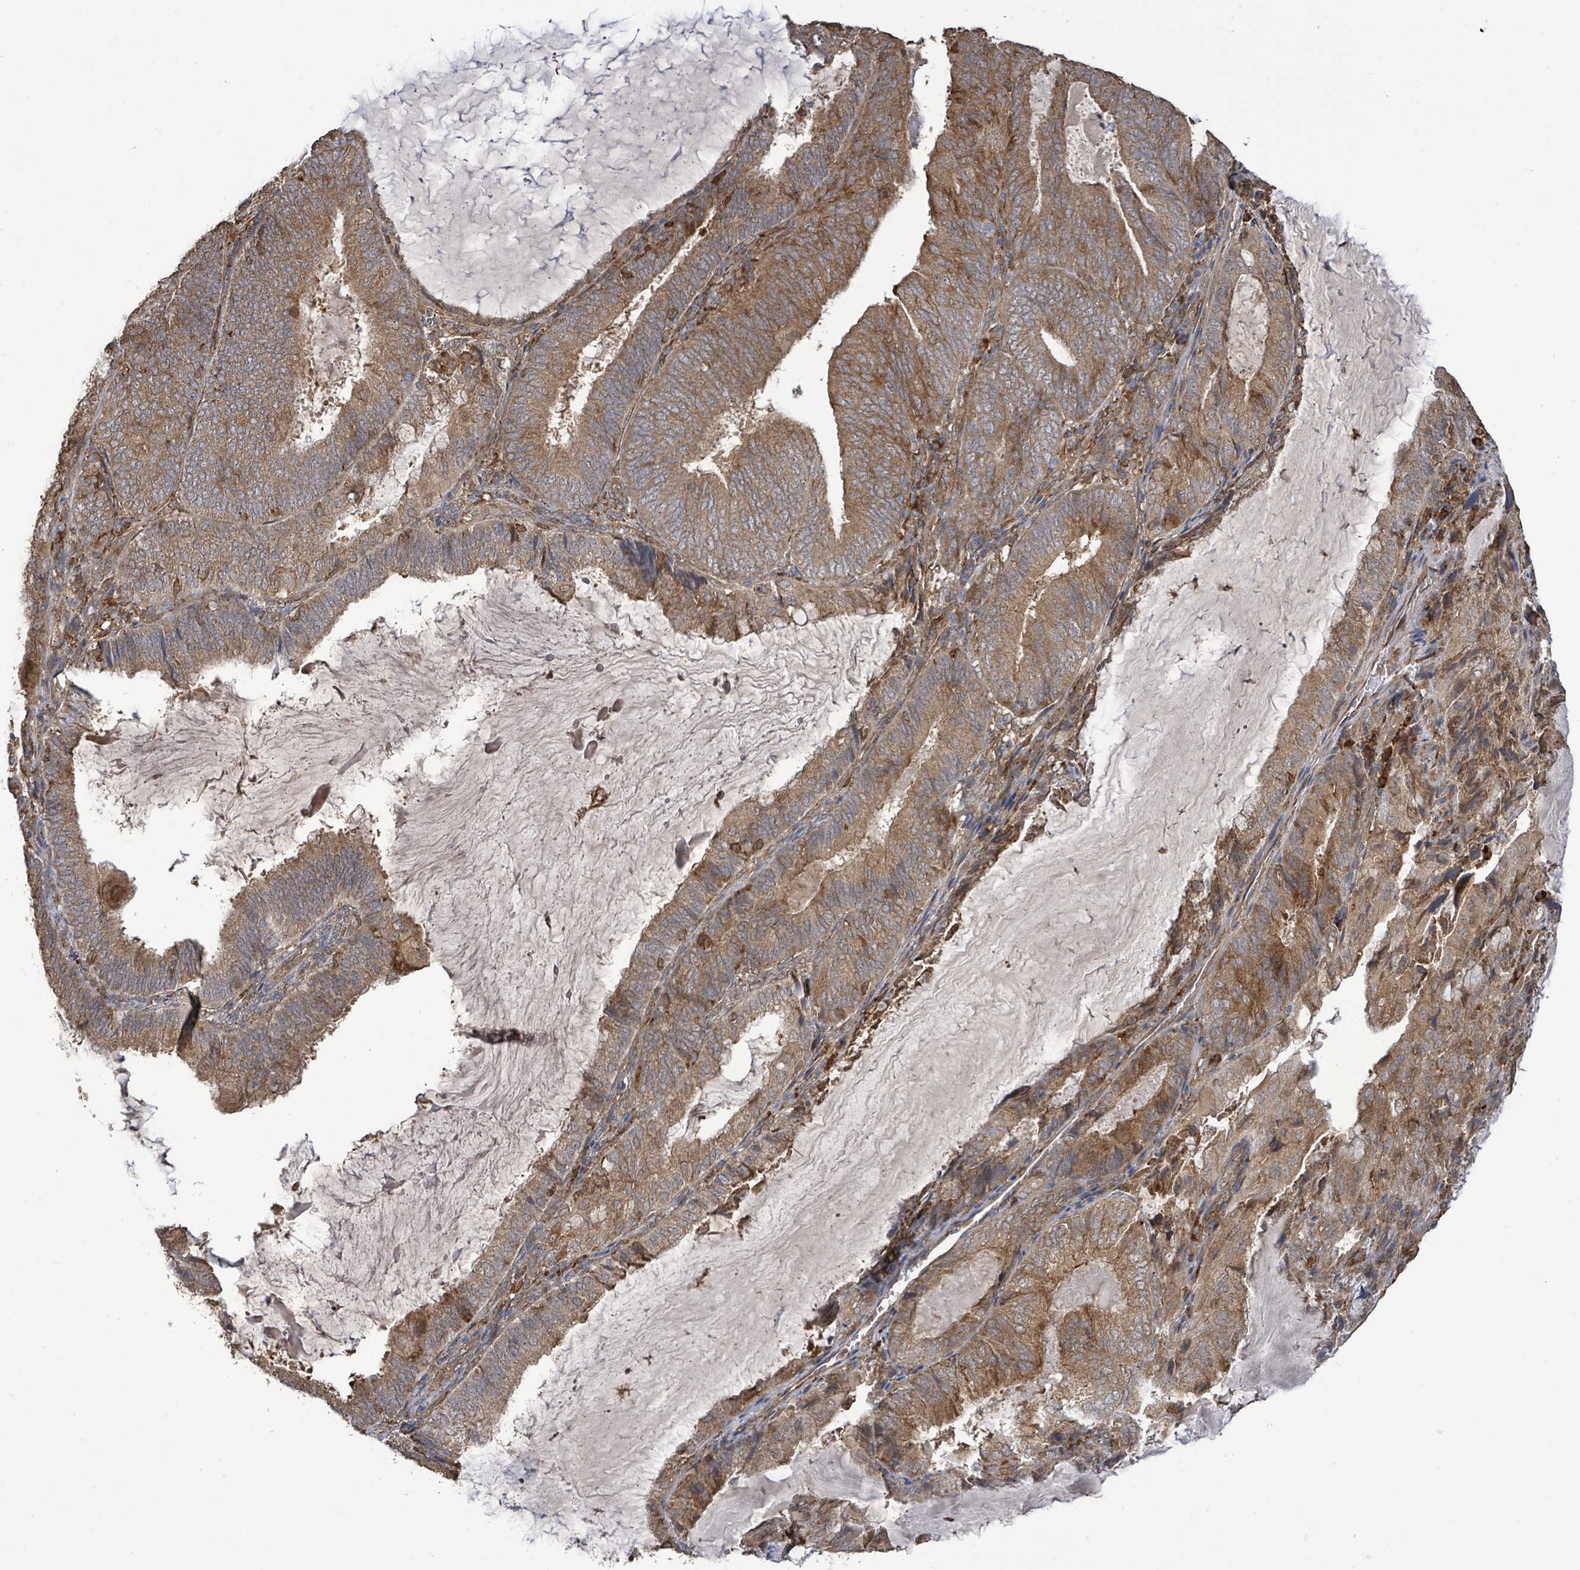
{"staining": {"intensity": "moderate", "quantity": ">75%", "location": "cytoplasmic/membranous"}, "tissue": "endometrial cancer", "cell_type": "Tumor cells", "image_type": "cancer", "snomed": [{"axis": "morphology", "description": "Adenocarcinoma, NOS"}, {"axis": "topography", "description": "Endometrium"}], "caption": "Adenocarcinoma (endometrial) stained with a protein marker displays moderate staining in tumor cells.", "gene": "ARPIN", "patient": {"sex": "female", "age": 81}}